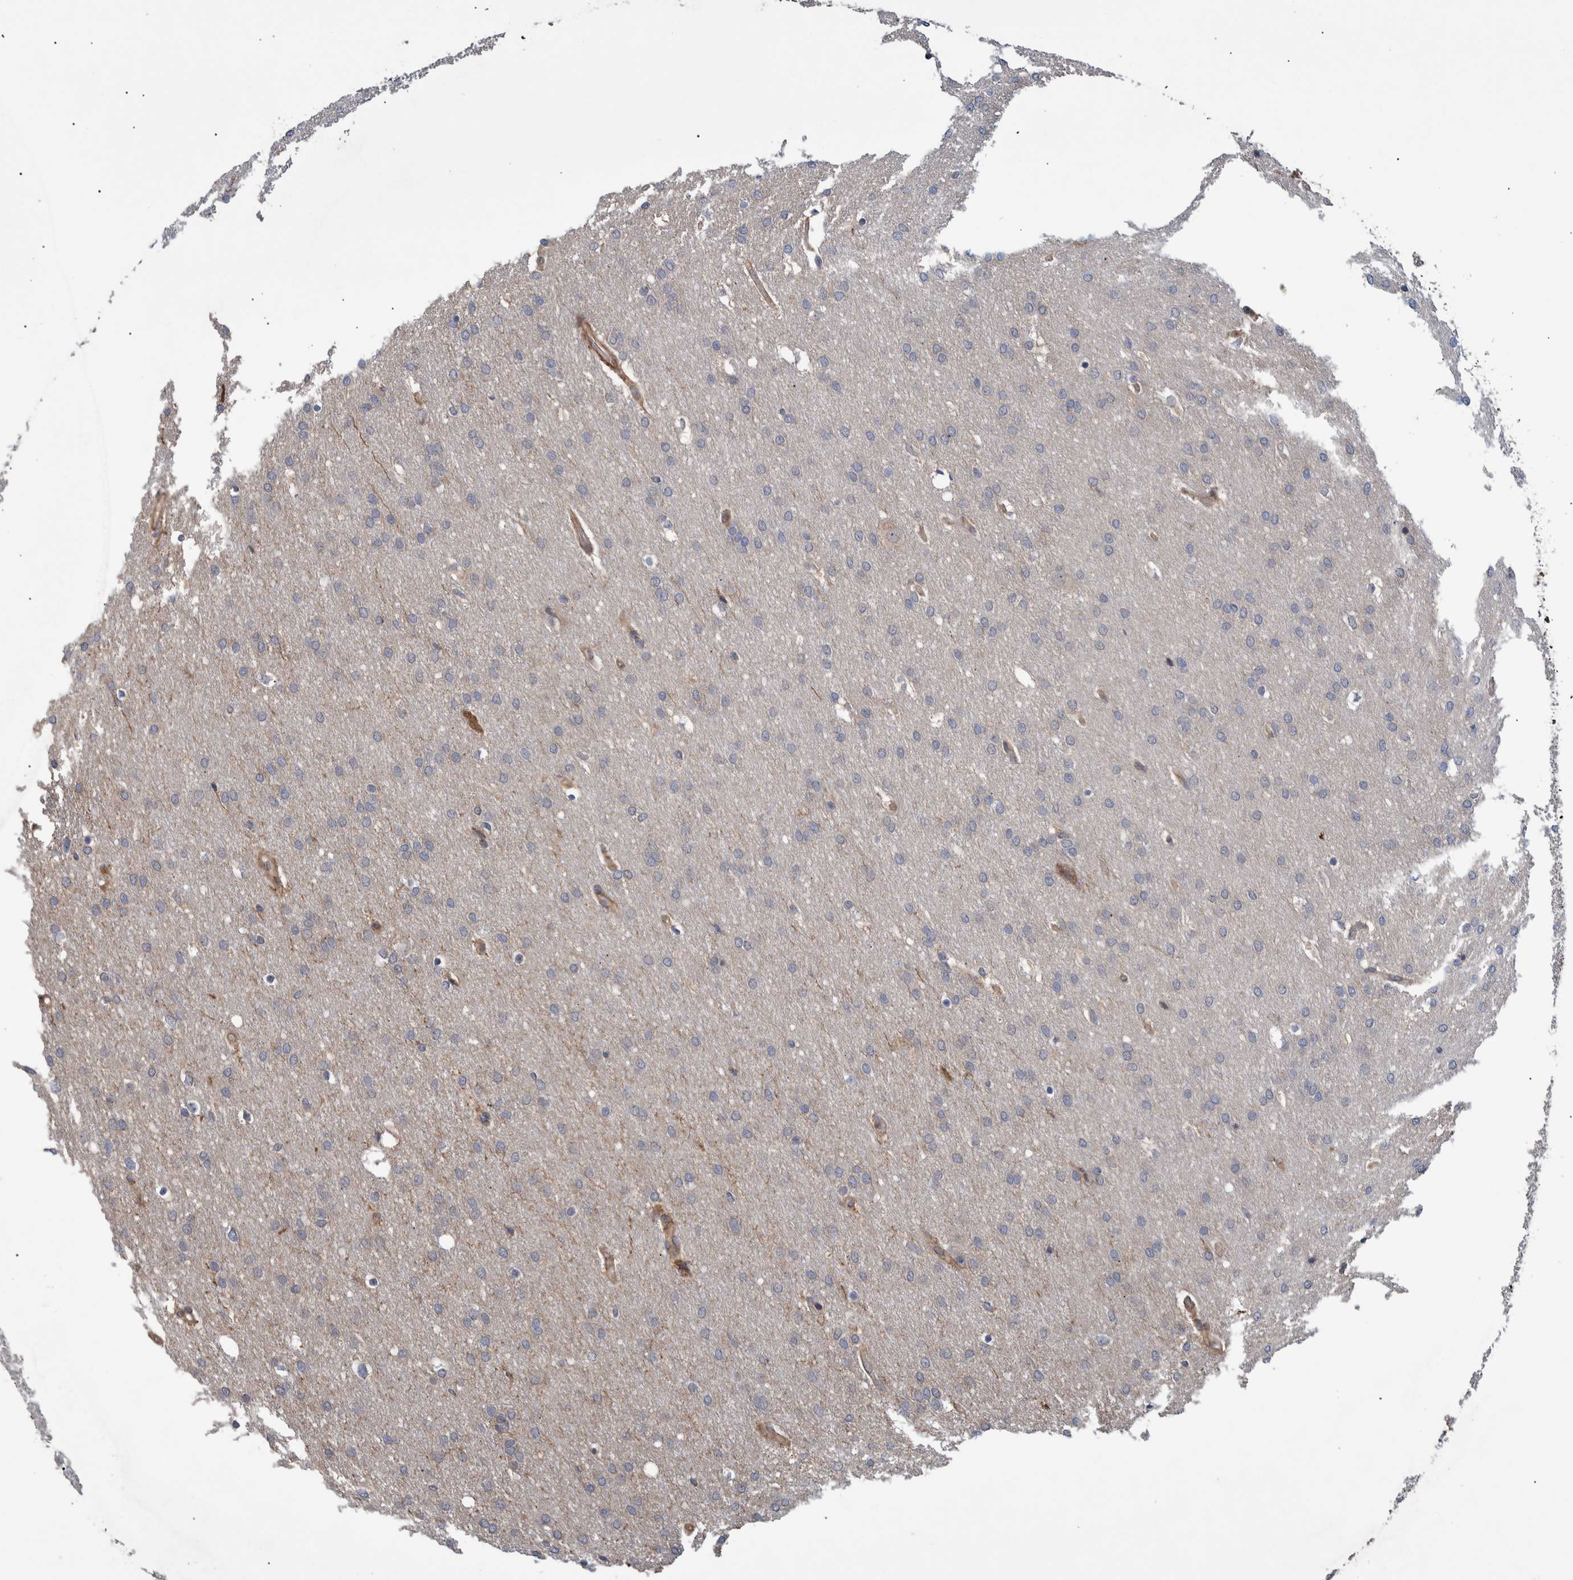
{"staining": {"intensity": "negative", "quantity": "none", "location": "none"}, "tissue": "glioma", "cell_type": "Tumor cells", "image_type": "cancer", "snomed": [{"axis": "morphology", "description": "Glioma, malignant, Low grade"}, {"axis": "topography", "description": "Brain"}], "caption": "High magnification brightfield microscopy of malignant glioma (low-grade) stained with DAB (3,3'-diaminobenzidine) (brown) and counterstained with hematoxylin (blue): tumor cells show no significant expression.", "gene": "B3GNTL1", "patient": {"sex": "female", "age": 37}}